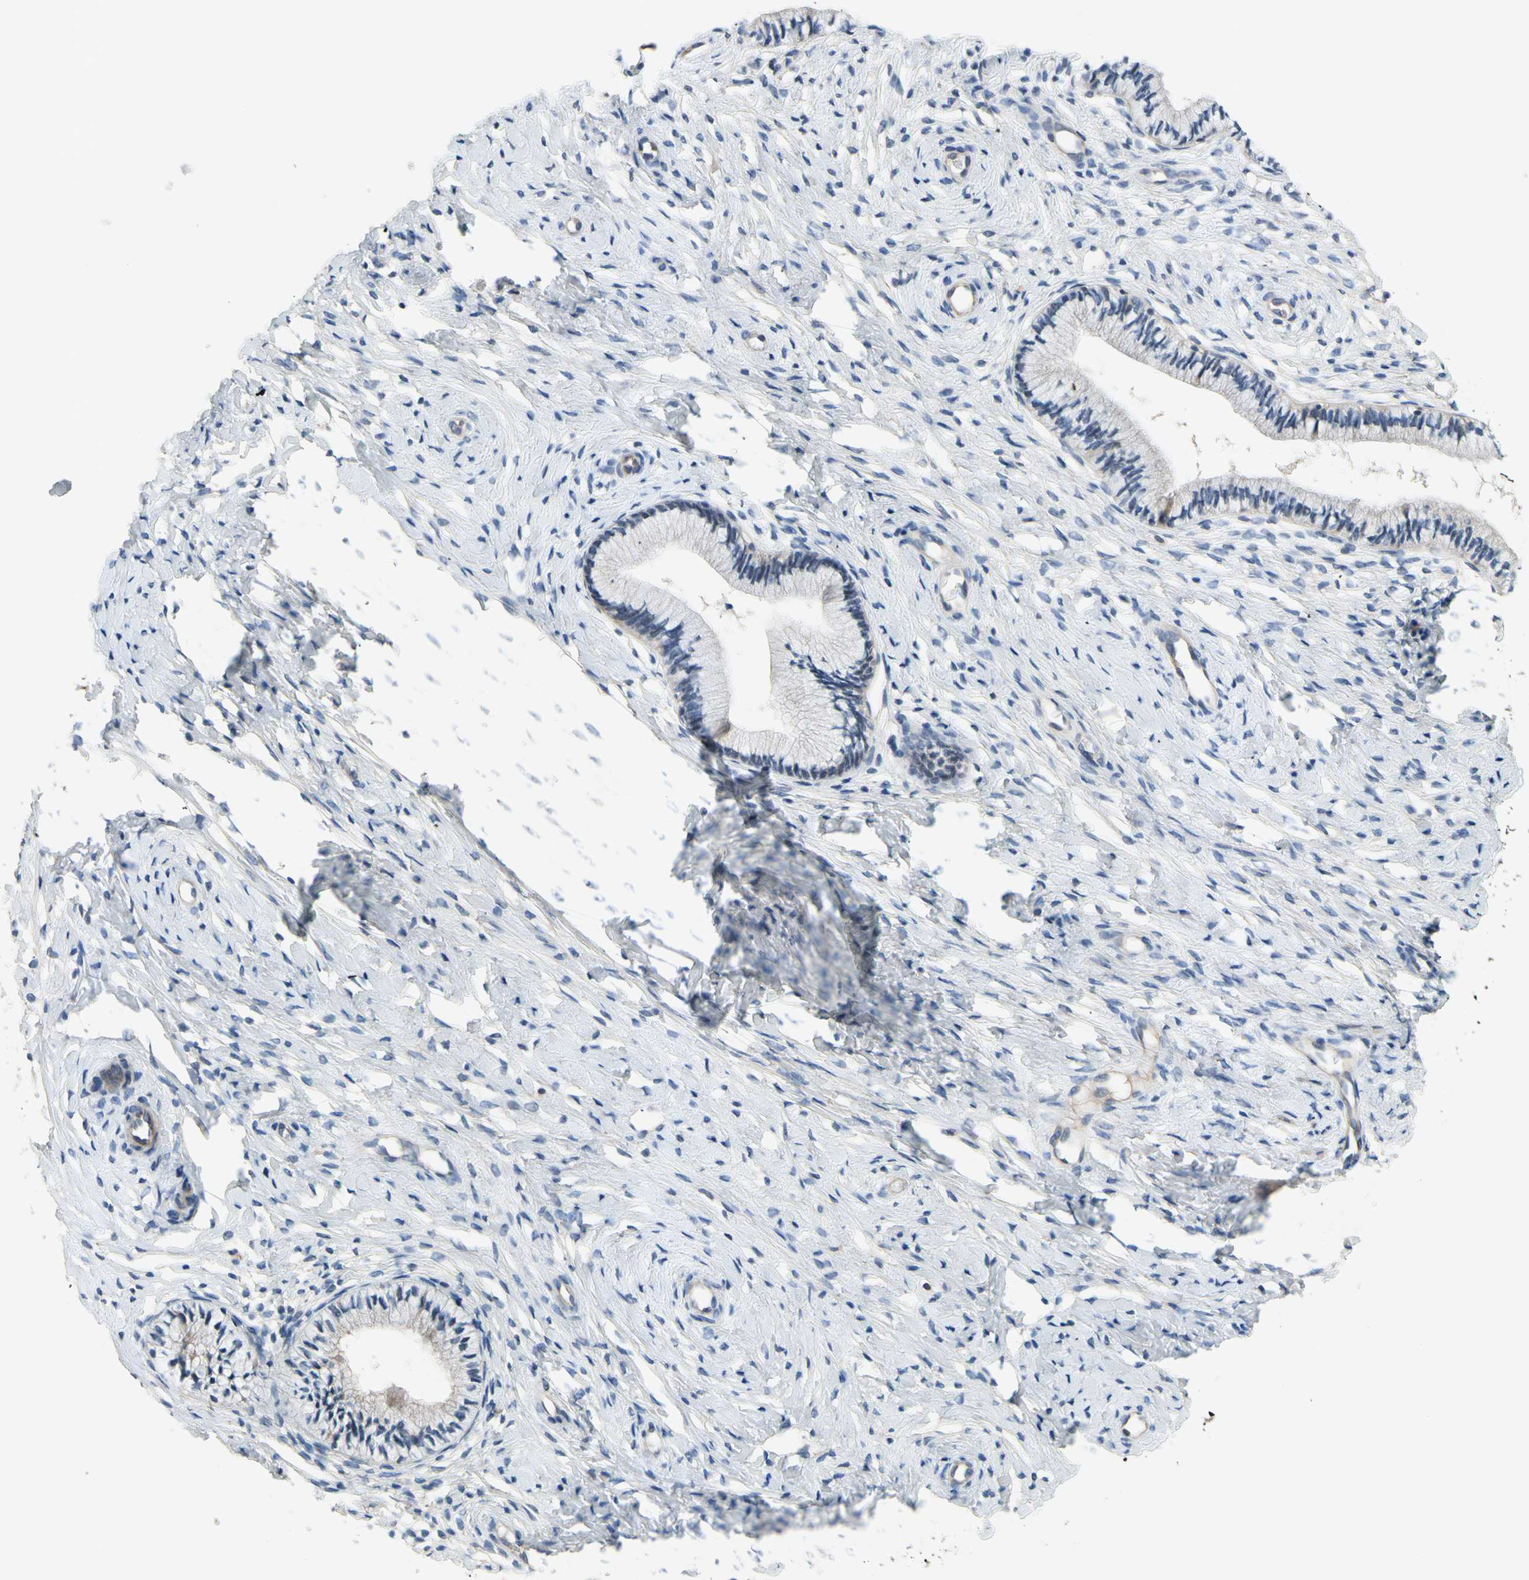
{"staining": {"intensity": "weak", "quantity": "25%-75%", "location": "cytoplasmic/membranous"}, "tissue": "cervix", "cell_type": "Glandular cells", "image_type": "normal", "snomed": [{"axis": "morphology", "description": "Normal tissue, NOS"}, {"axis": "topography", "description": "Cervix"}], "caption": "A brown stain shows weak cytoplasmic/membranous positivity of a protein in glandular cells of benign human cervix.", "gene": "SIGLEC5", "patient": {"sex": "female", "age": 46}}